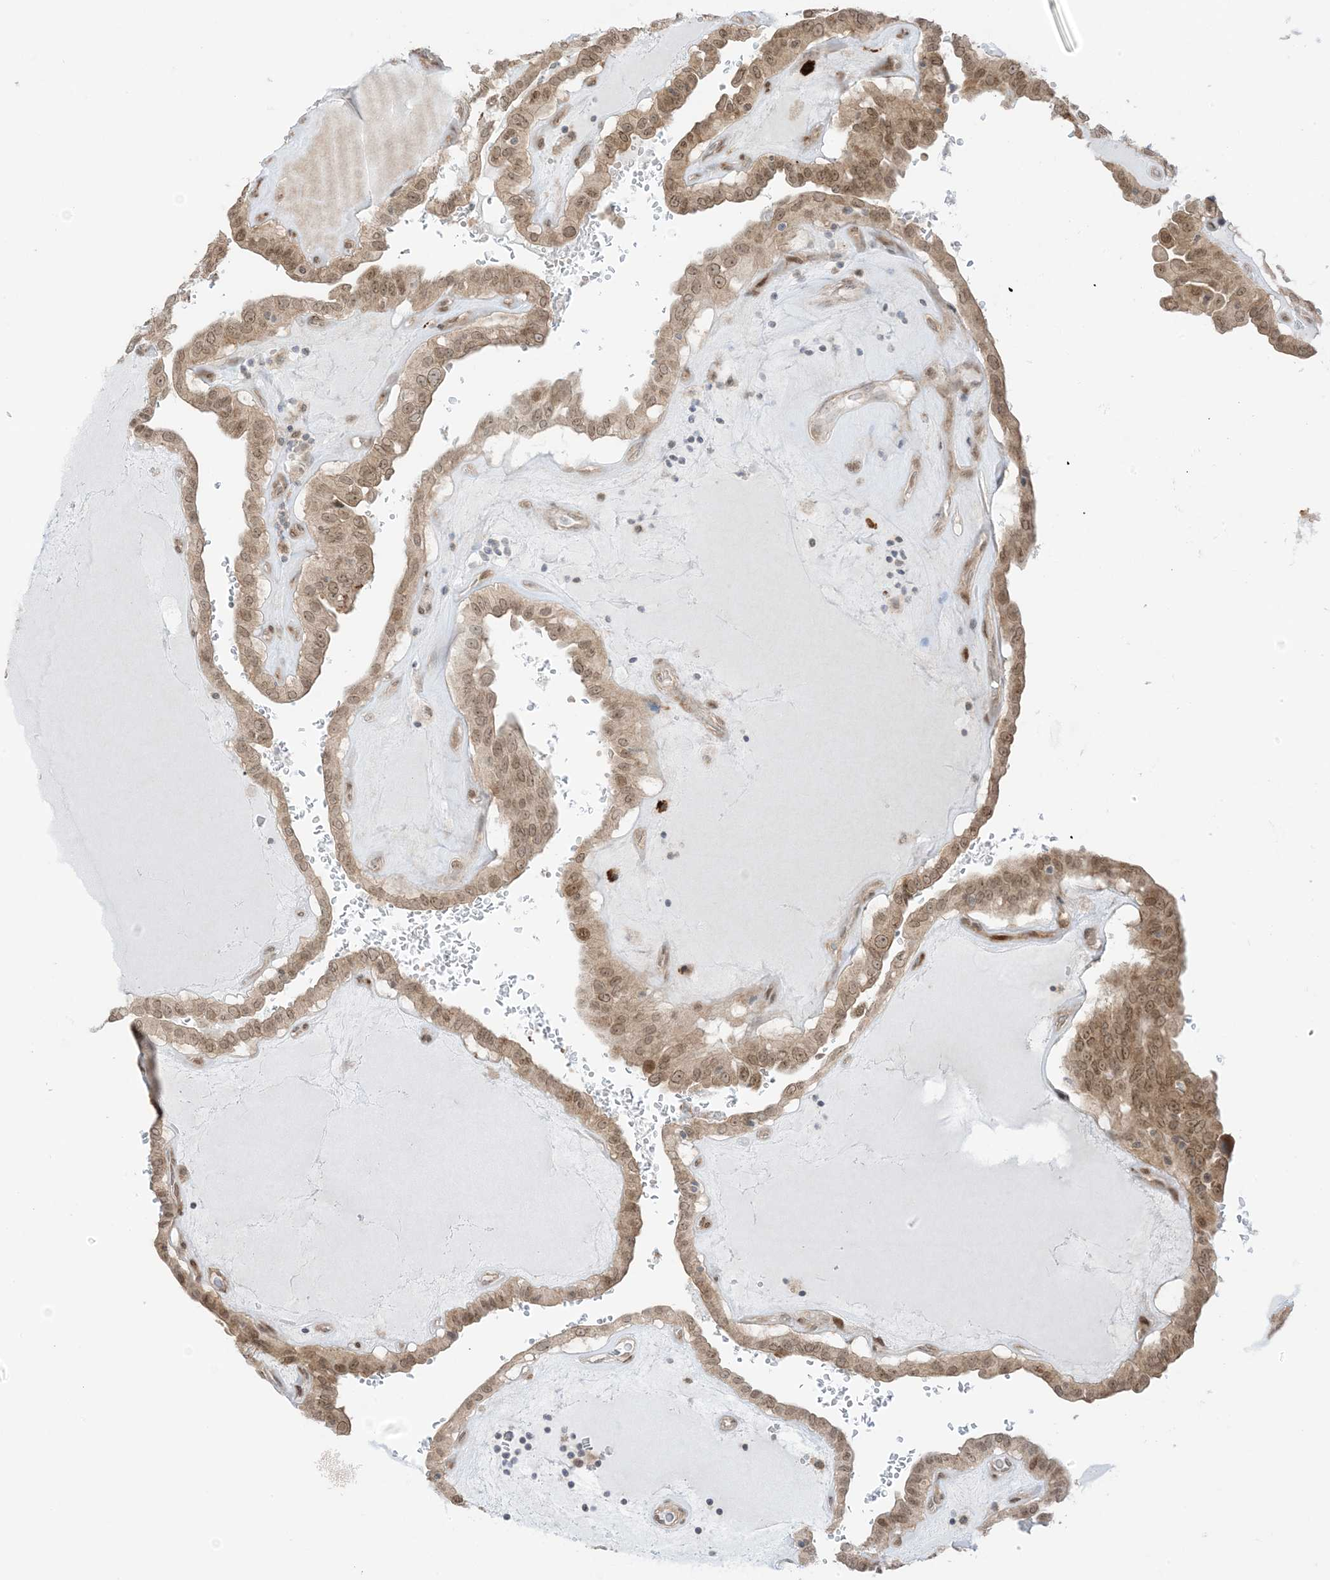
{"staining": {"intensity": "moderate", "quantity": ">75%", "location": "cytoplasmic/membranous,nuclear"}, "tissue": "thyroid cancer", "cell_type": "Tumor cells", "image_type": "cancer", "snomed": [{"axis": "morphology", "description": "Papillary adenocarcinoma, NOS"}, {"axis": "topography", "description": "Thyroid gland"}], "caption": "High-magnification brightfield microscopy of thyroid cancer (papillary adenocarcinoma) stained with DAB (3,3'-diaminobenzidine) (brown) and counterstained with hematoxylin (blue). tumor cells exhibit moderate cytoplasmic/membranous and nuclear expression is appreciated in approximately>75% of cells. (DAB (3,3'-diaminobenzidine) = brown stain, brightfield microscopy at high magnification).", "gene": "UBE2E2", "patient": {"sex": "male", "age": 77}}